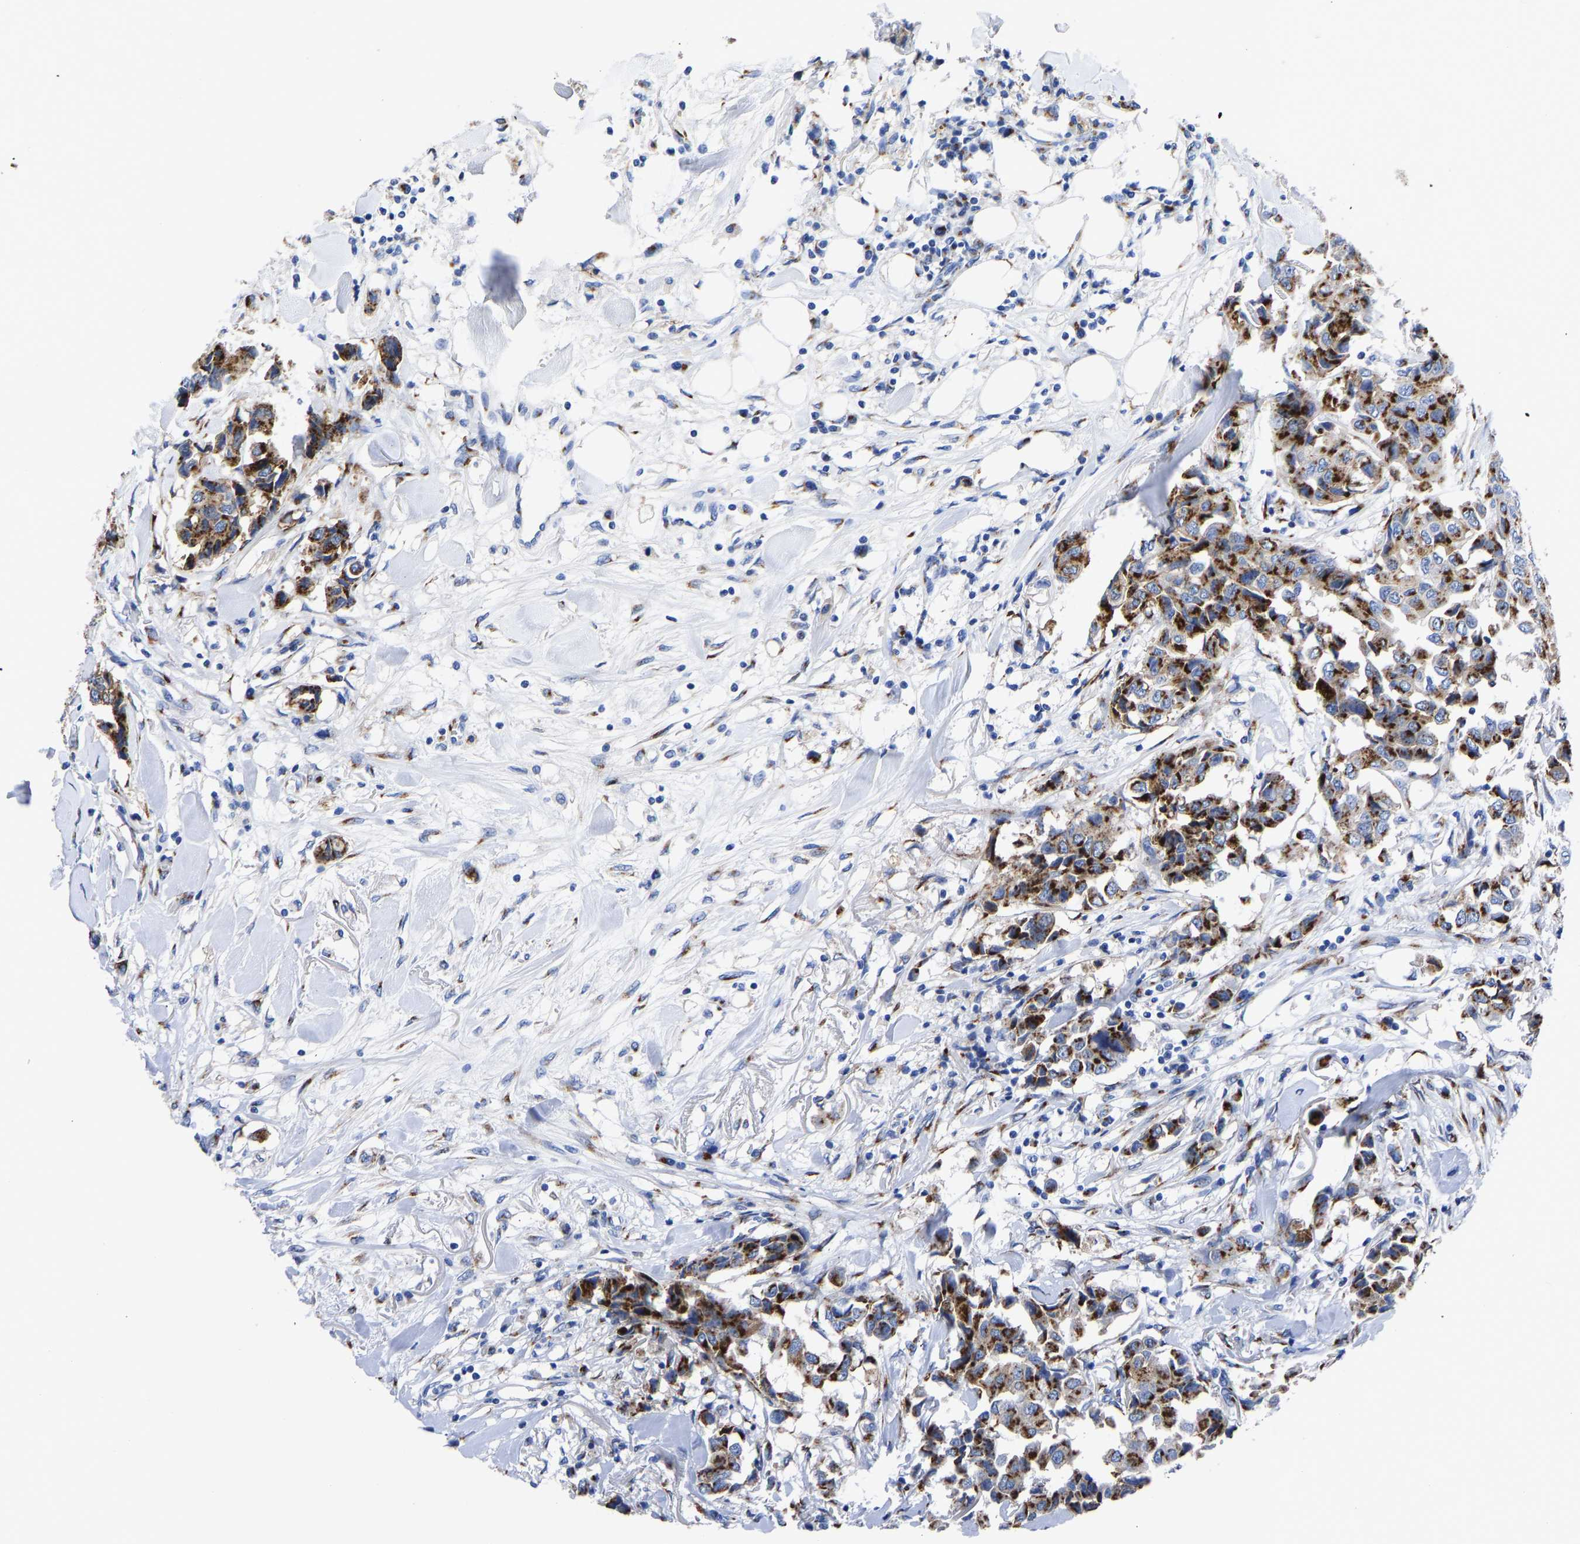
{"staining": {"intensity": "strong", "quantity": ">75%", "location": "cytoplasmic/membranous"}, "tissue": "breast cancer", "cell_type": "Tumor cells", "image_type": "cancer", "snomed": [{"axis": "morphology", "description": "Duct carcinoma"}, {"axis": "topography", "description": "Breast"}], "caption": "Breast infiltrating ductal carcinoma tissue demonstrates strong cytoplasmic/membranous staining in approximately >75% of tumor cells, visualized by immunohistochemistry. Nuclei are stained in blue.", "gene": "TMEM87A", "patient": {"sex": "female", "age": 80}}